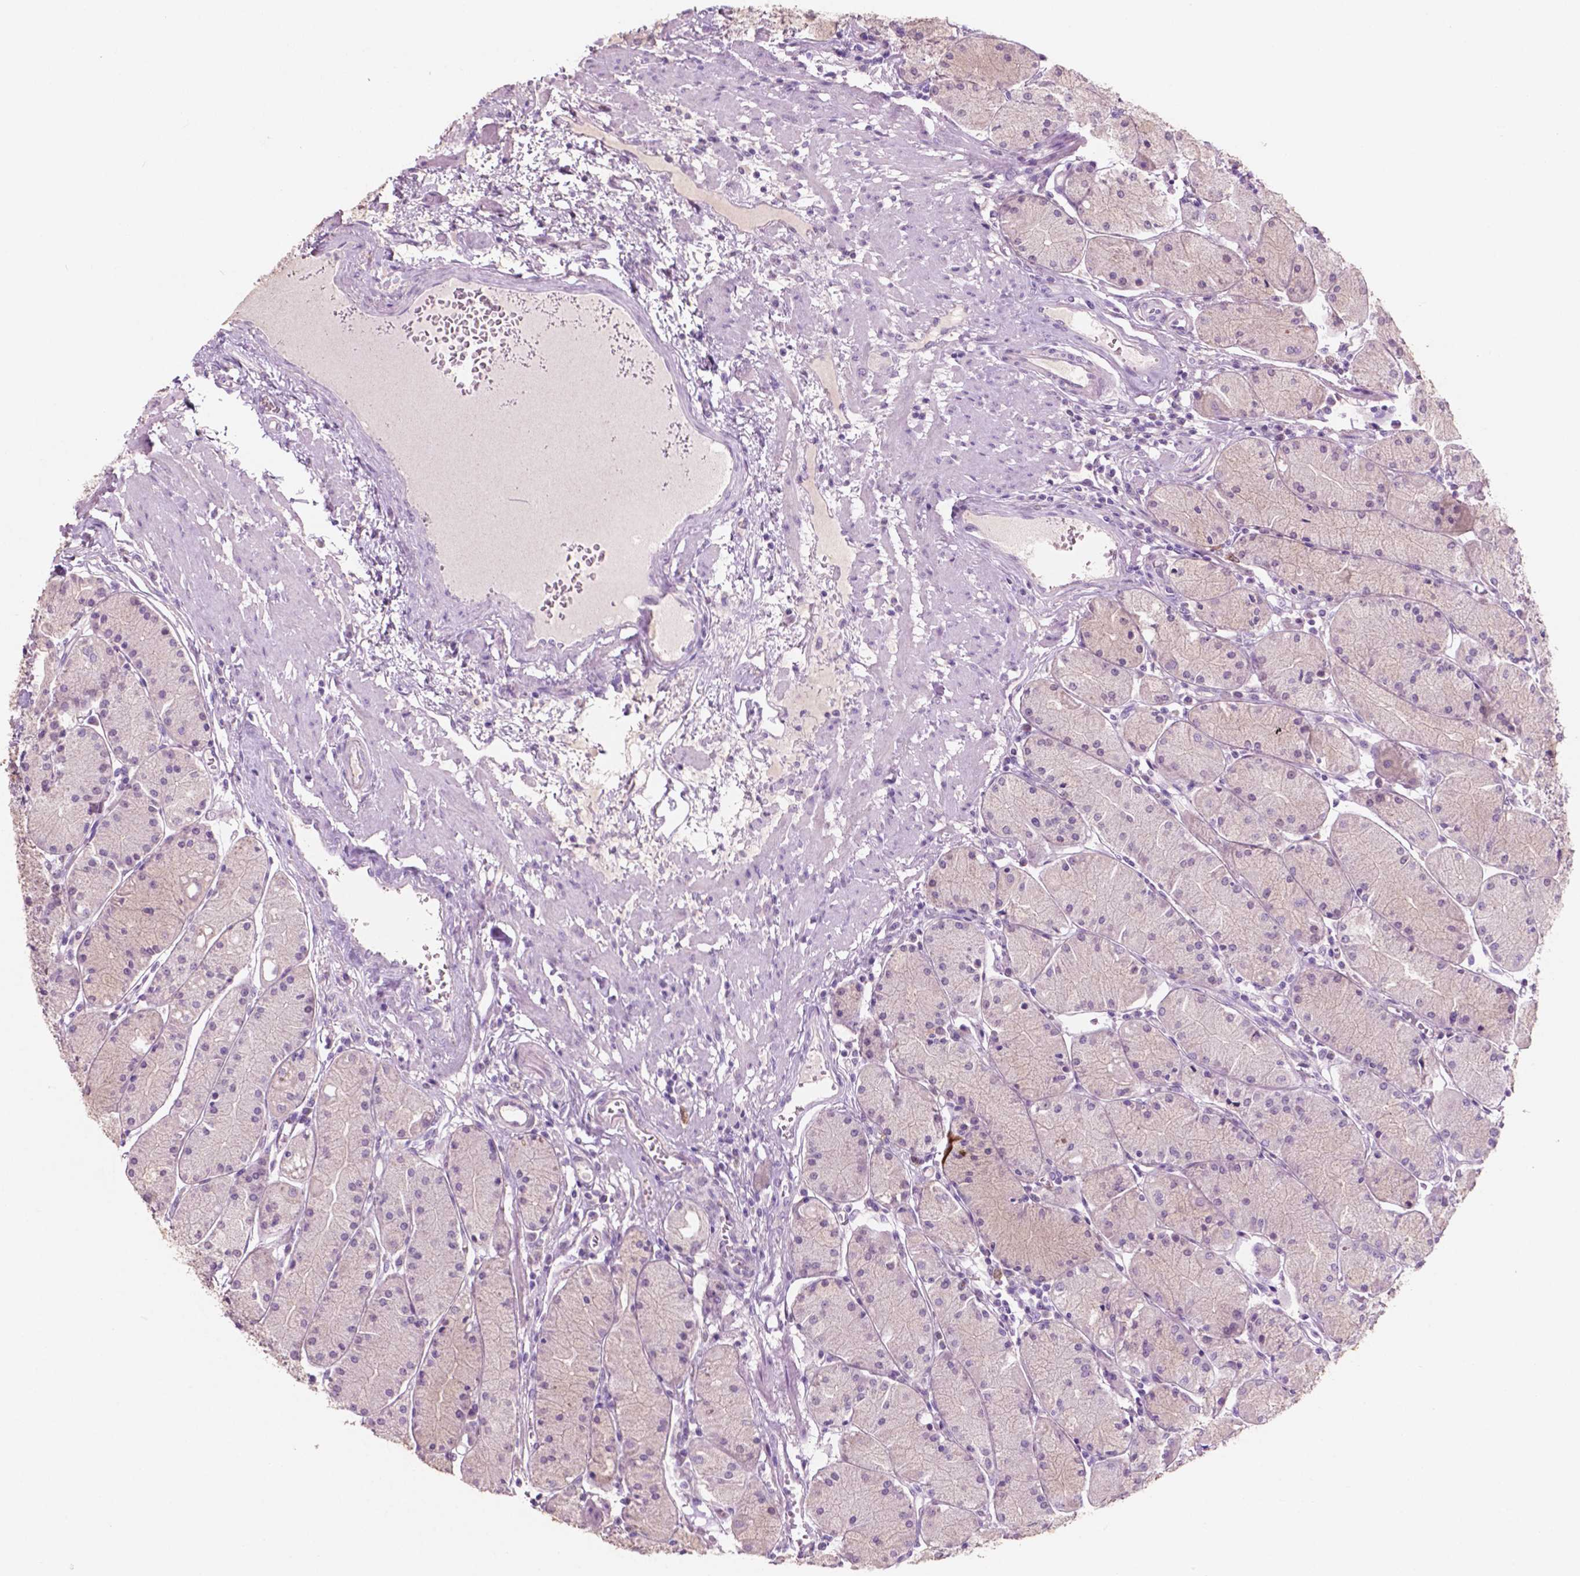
{"staining": {"intensity": "negative", "quantity": "none", "location": "none"}, "tissue": "stomach", "cell_type": "Glandular cells", "image_type": "normal", "snomed": [{"axis": "morphology", "description": "Normal tissue, NOS"}, {"axis": "topography", "description": "Stomach, upper"}], "caption": "Immunohistochemistry (IHC) photomicrograph of benign stomach stained for a protein (brown), which demonstrates no staining in glandular cells. The staining is performed using DAB brown chromogen with nuclei counter-stained in using hematoxylin.", "gene": "IDO1", "patient": {"sex": "male", "age": 69}}